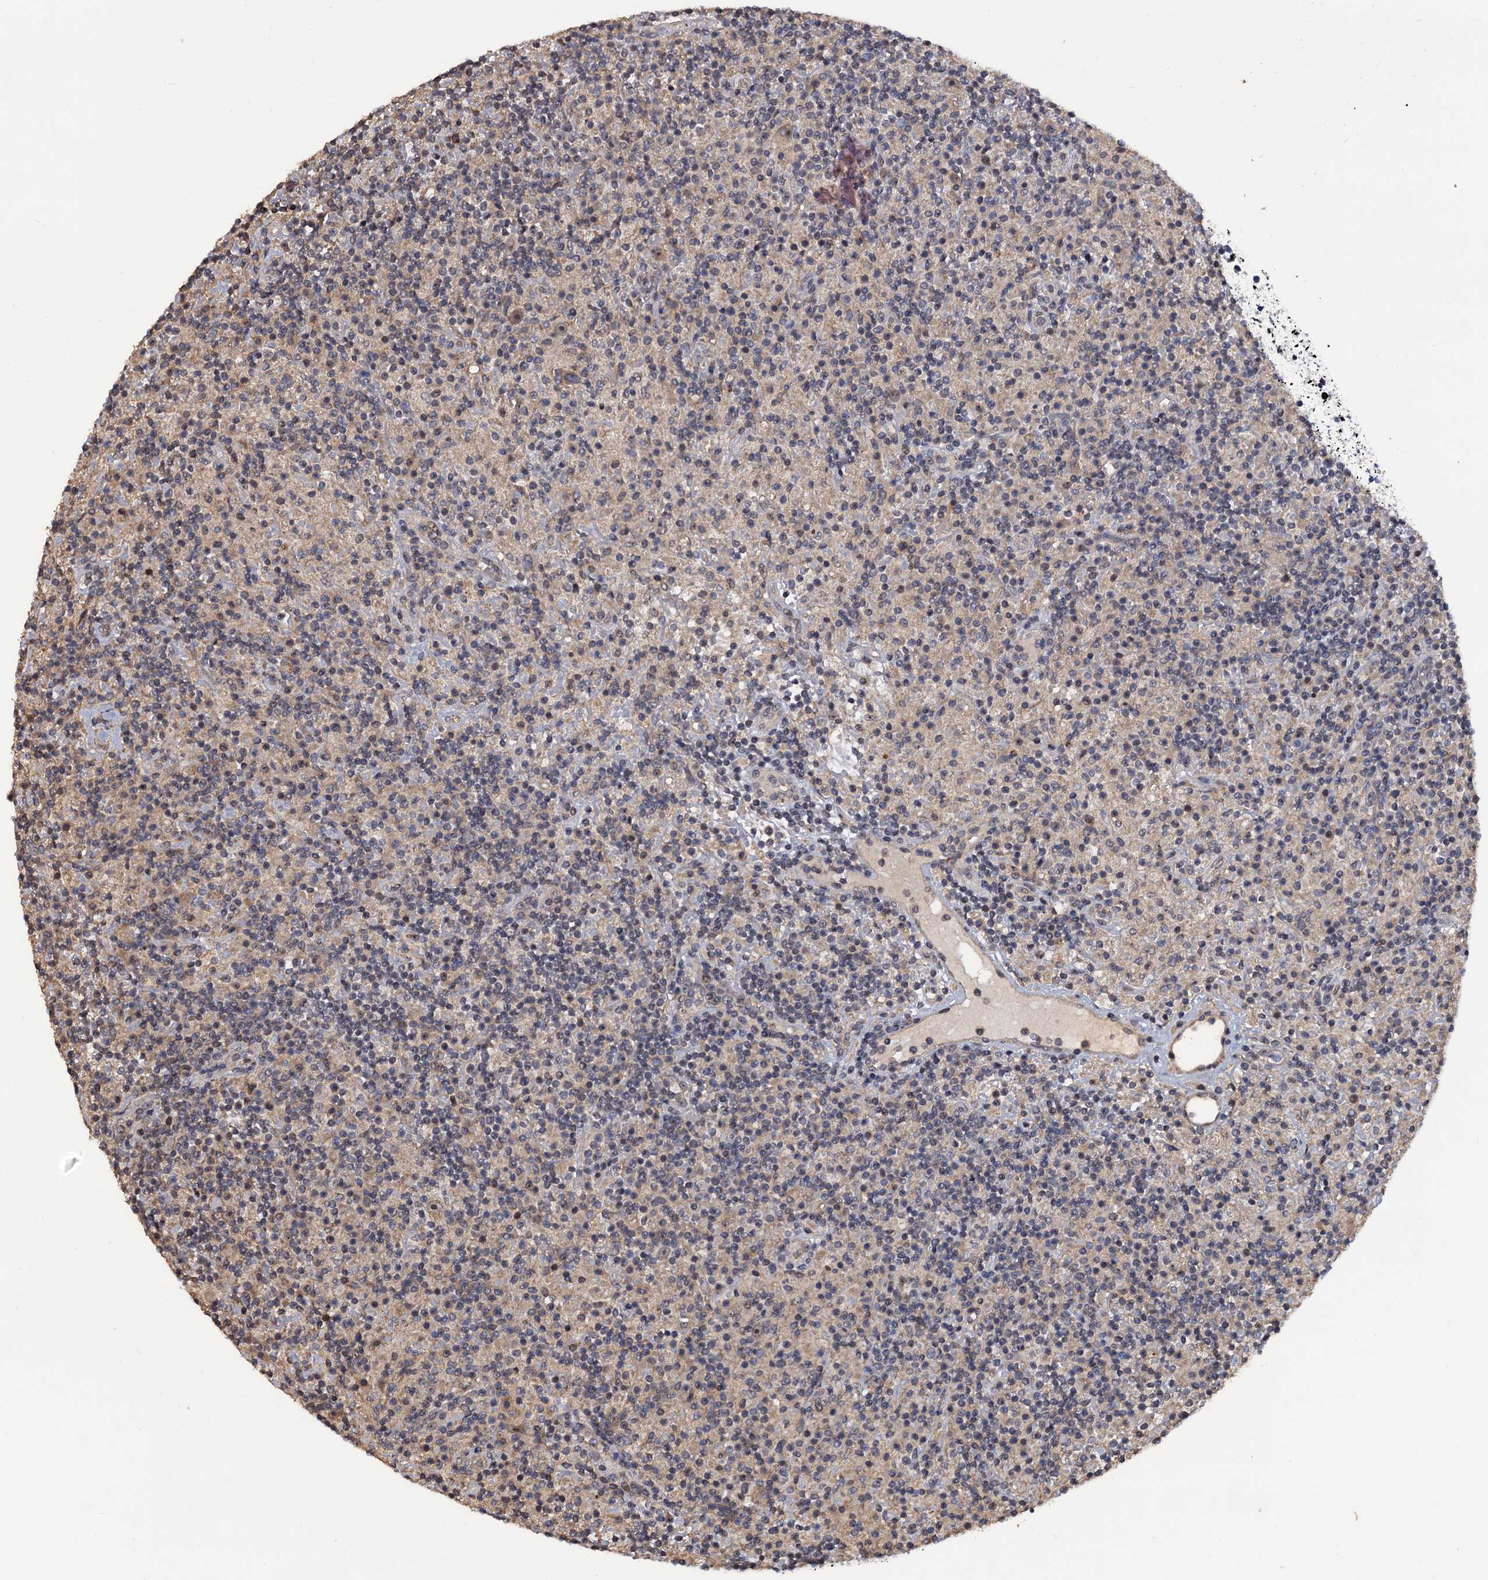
{"staining": {"intensity": "weak", "quantity": ">75%", "location": "nuclear"}, "tissue": "lymphoma", "cell_type": "Tumor cells", "image_type": "cancer", "snomed": [{"axis": "morphology", "description": "Hodgkin's disease, NOS"}, {"axis": "topography", "description": "Lymph node"}], "caption": "IHC micrograph of neoplastic tissue: human Hodgkin's disease stained using immunohistochemistry displays low levels of weak protein expression localized specifically in the nuclear of tumor cells, appearing as a nuclear brown color.", "gene": "LRRC63", "patient": {"sex": "male", "age": 70}}